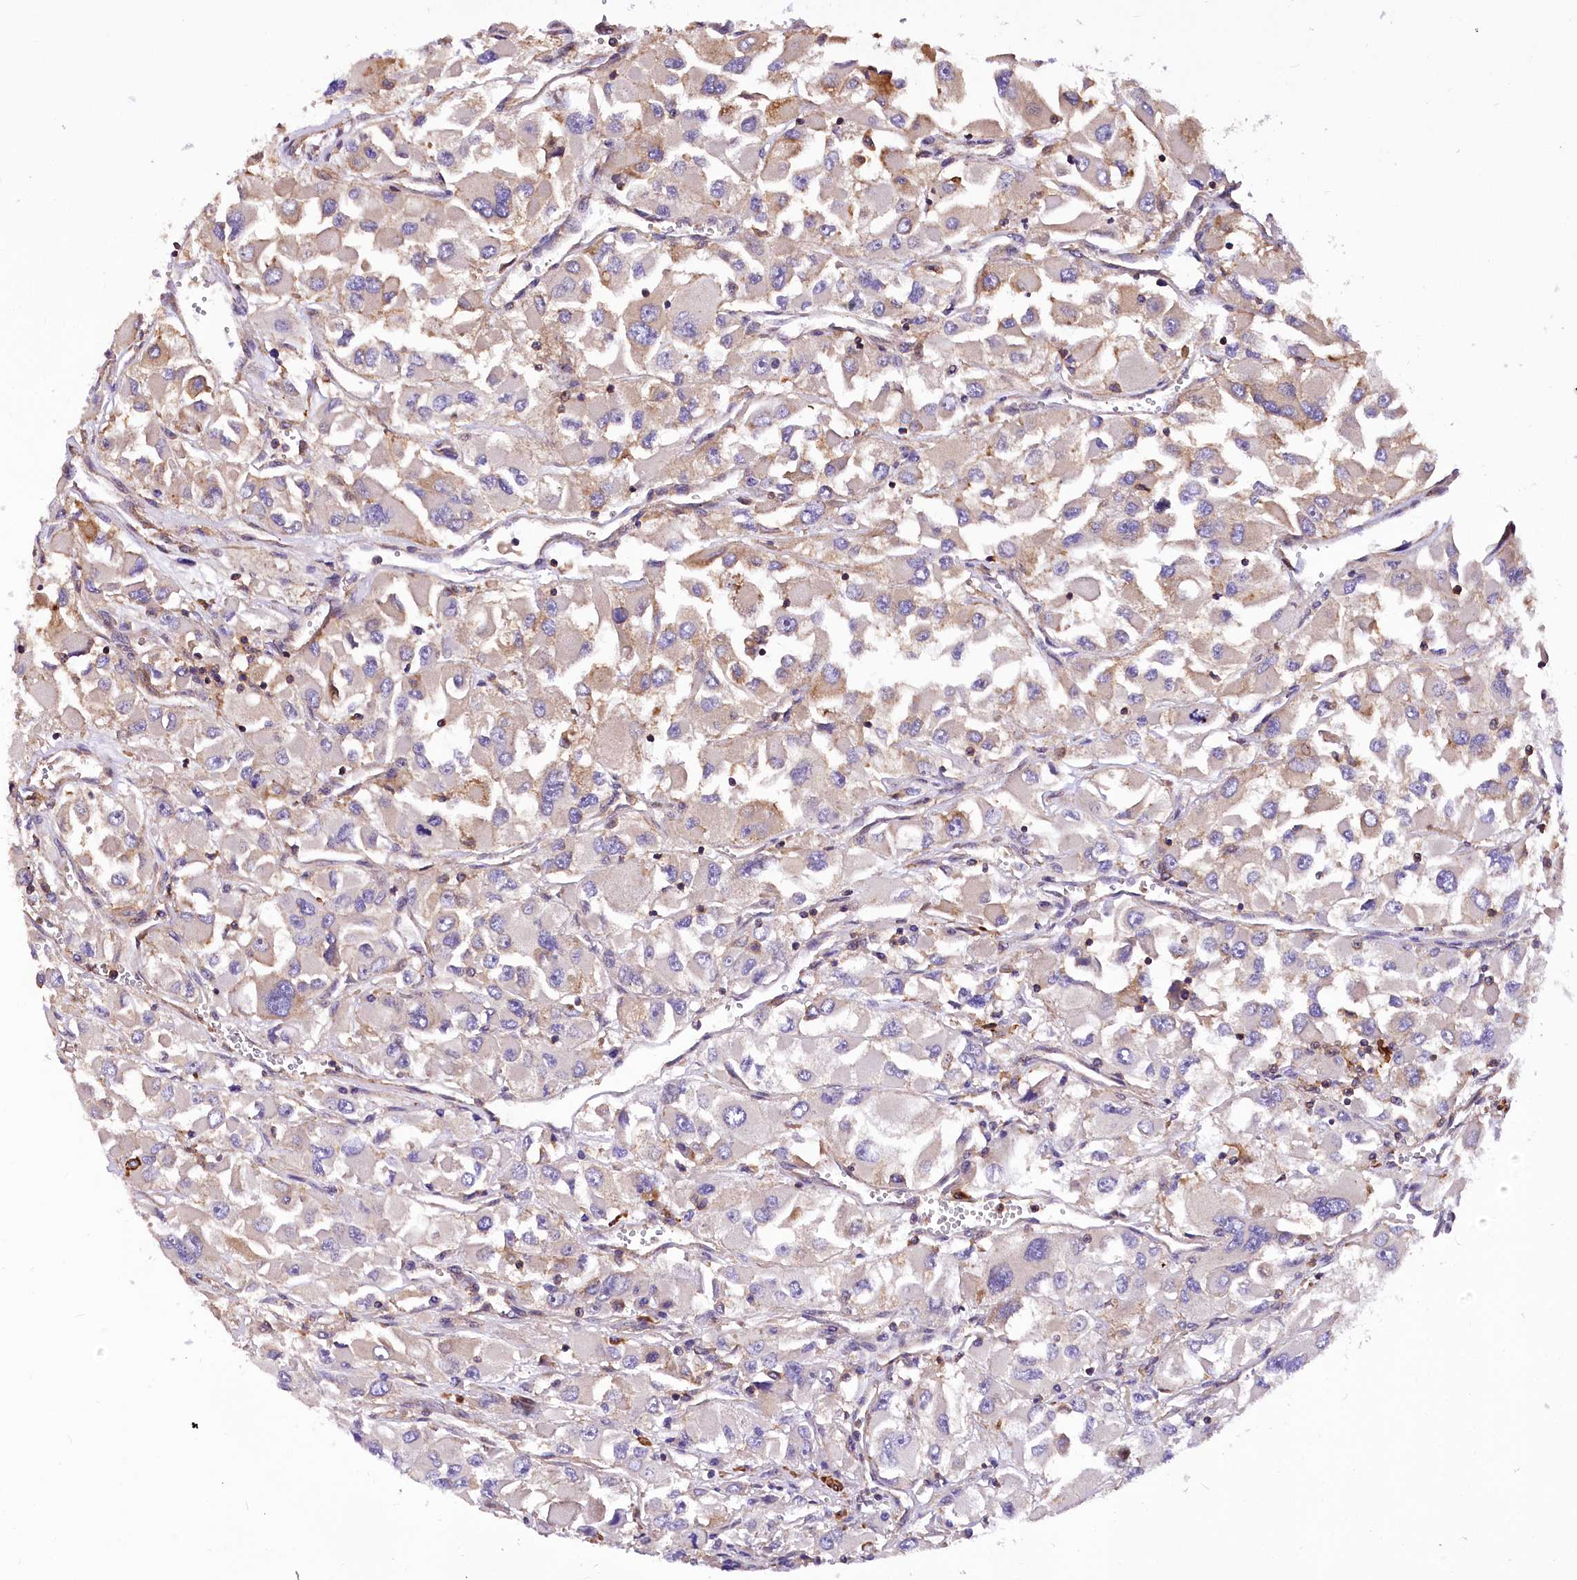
{"staining": {"intensity": "negative", "quantity": "none", "location": "none"}, "tissue": "renal cancer", "cell_type": "Tumor cells", "image_type": "cancer", "snomed": [{"axis": "morphology", "description": "Adenocarcinoma, NOS"}, {"axis": "topography", "description": "Kidney"}], "caption": "This histopathology image is of renal cancer stained with immunohistochemistry (IHC) to label a protein in brown with the nuclei are counter-stained blue. There is no positivity in tumor cells.", "gene": "DPP3", "patient": {"sex": "female", "age": 52}}